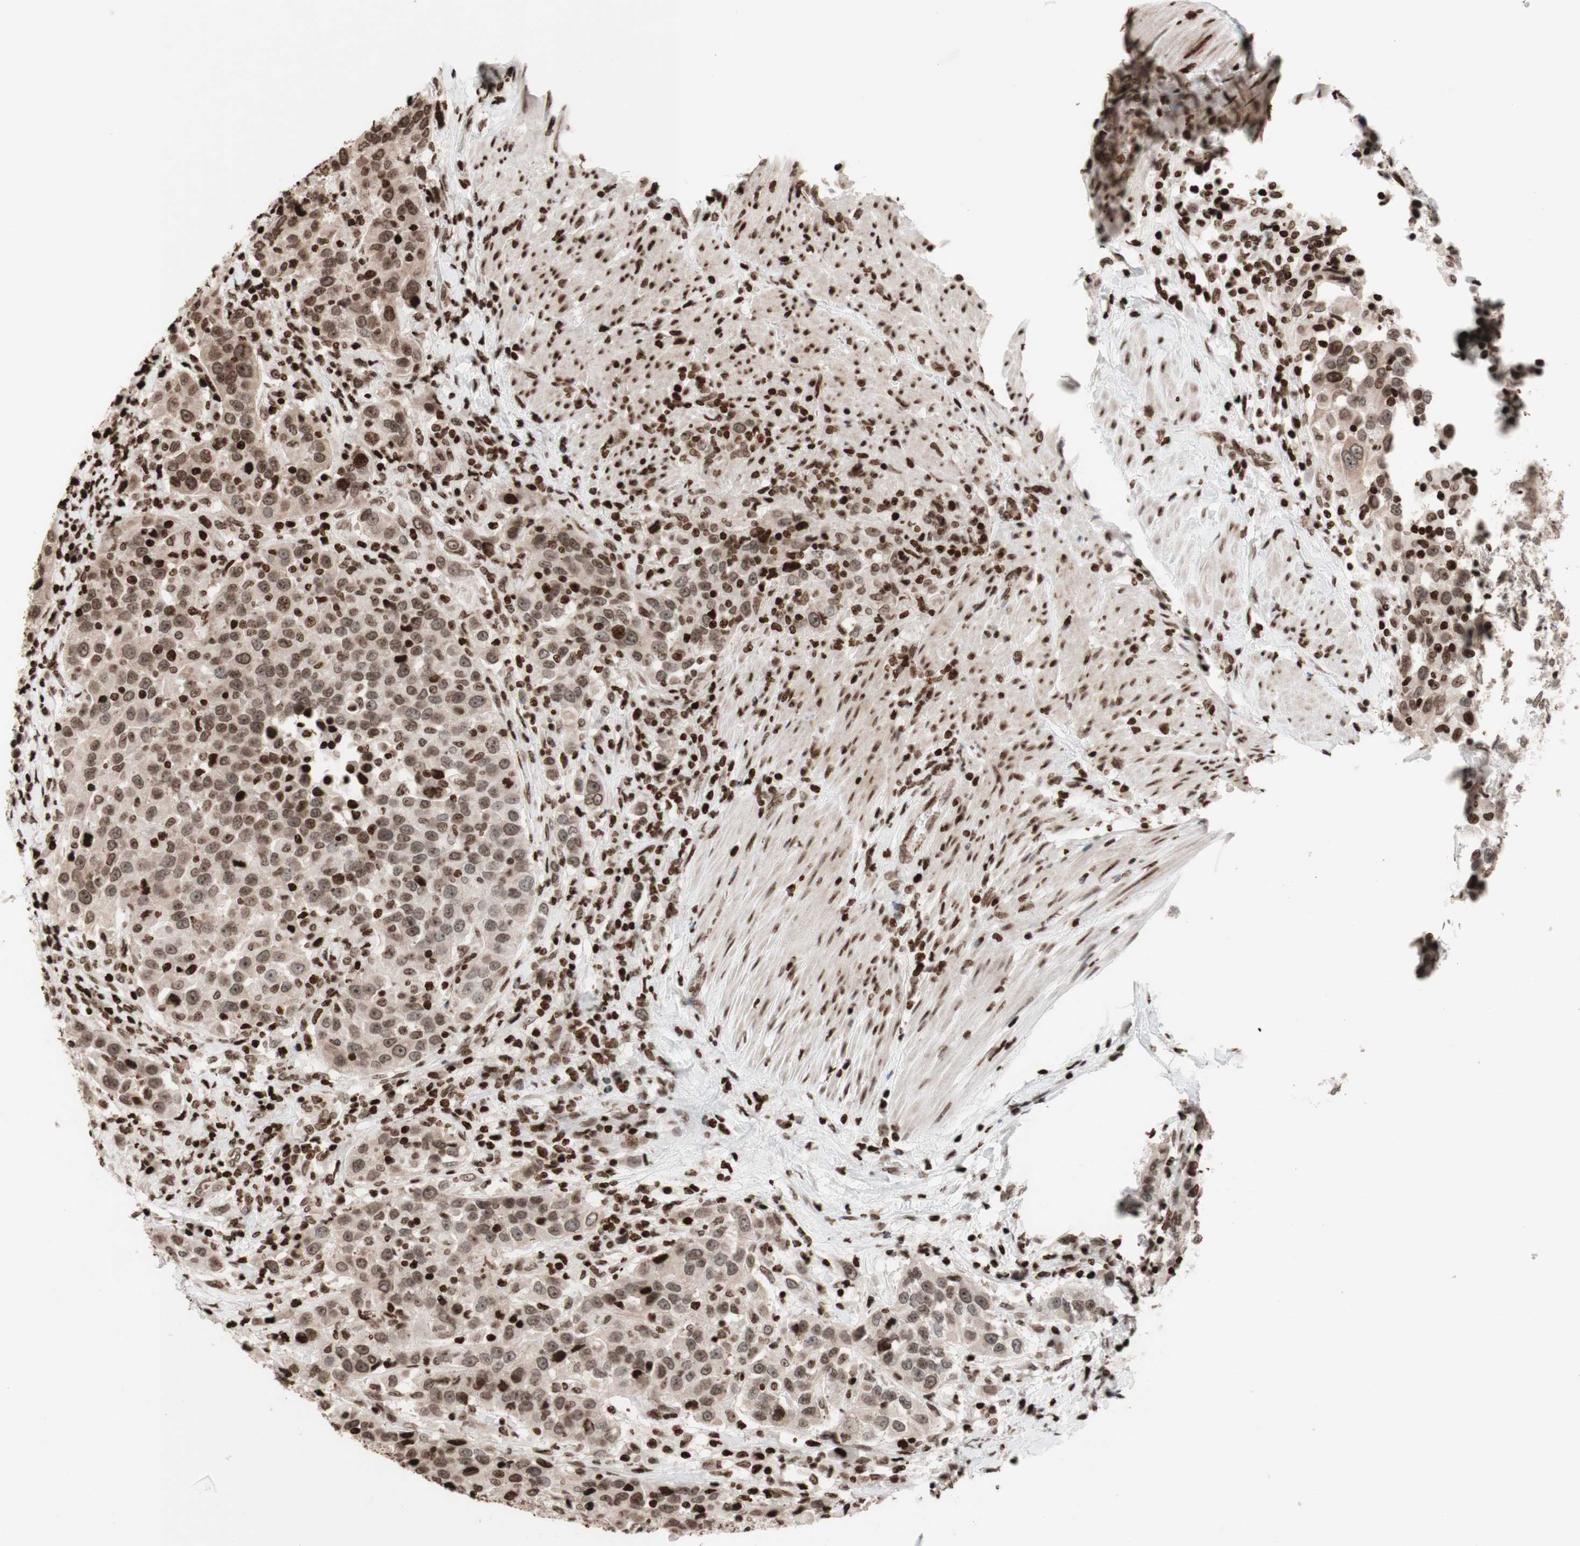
{"staining": {"intensity": "moderate", "quantity": ">75%", "location": "nuclear"}, "tissue": "urothelial cancer", "cell_type": "Tumor cells", "image_type": "cancer", "snomed": [{"axis": "morphology", "description": "Urothelial carcinoma, High grade"}, {"axis": "topography", "description": "Urinary bladder"}], "caption": "There is medium levels of moderate nuclear positivity in tumor cells of urothelial cancer, as demonstrated by immunohistochemical staining (brown color).", "gene": "NCAPD2", "patient": {"sex": "female", "age": 80}}